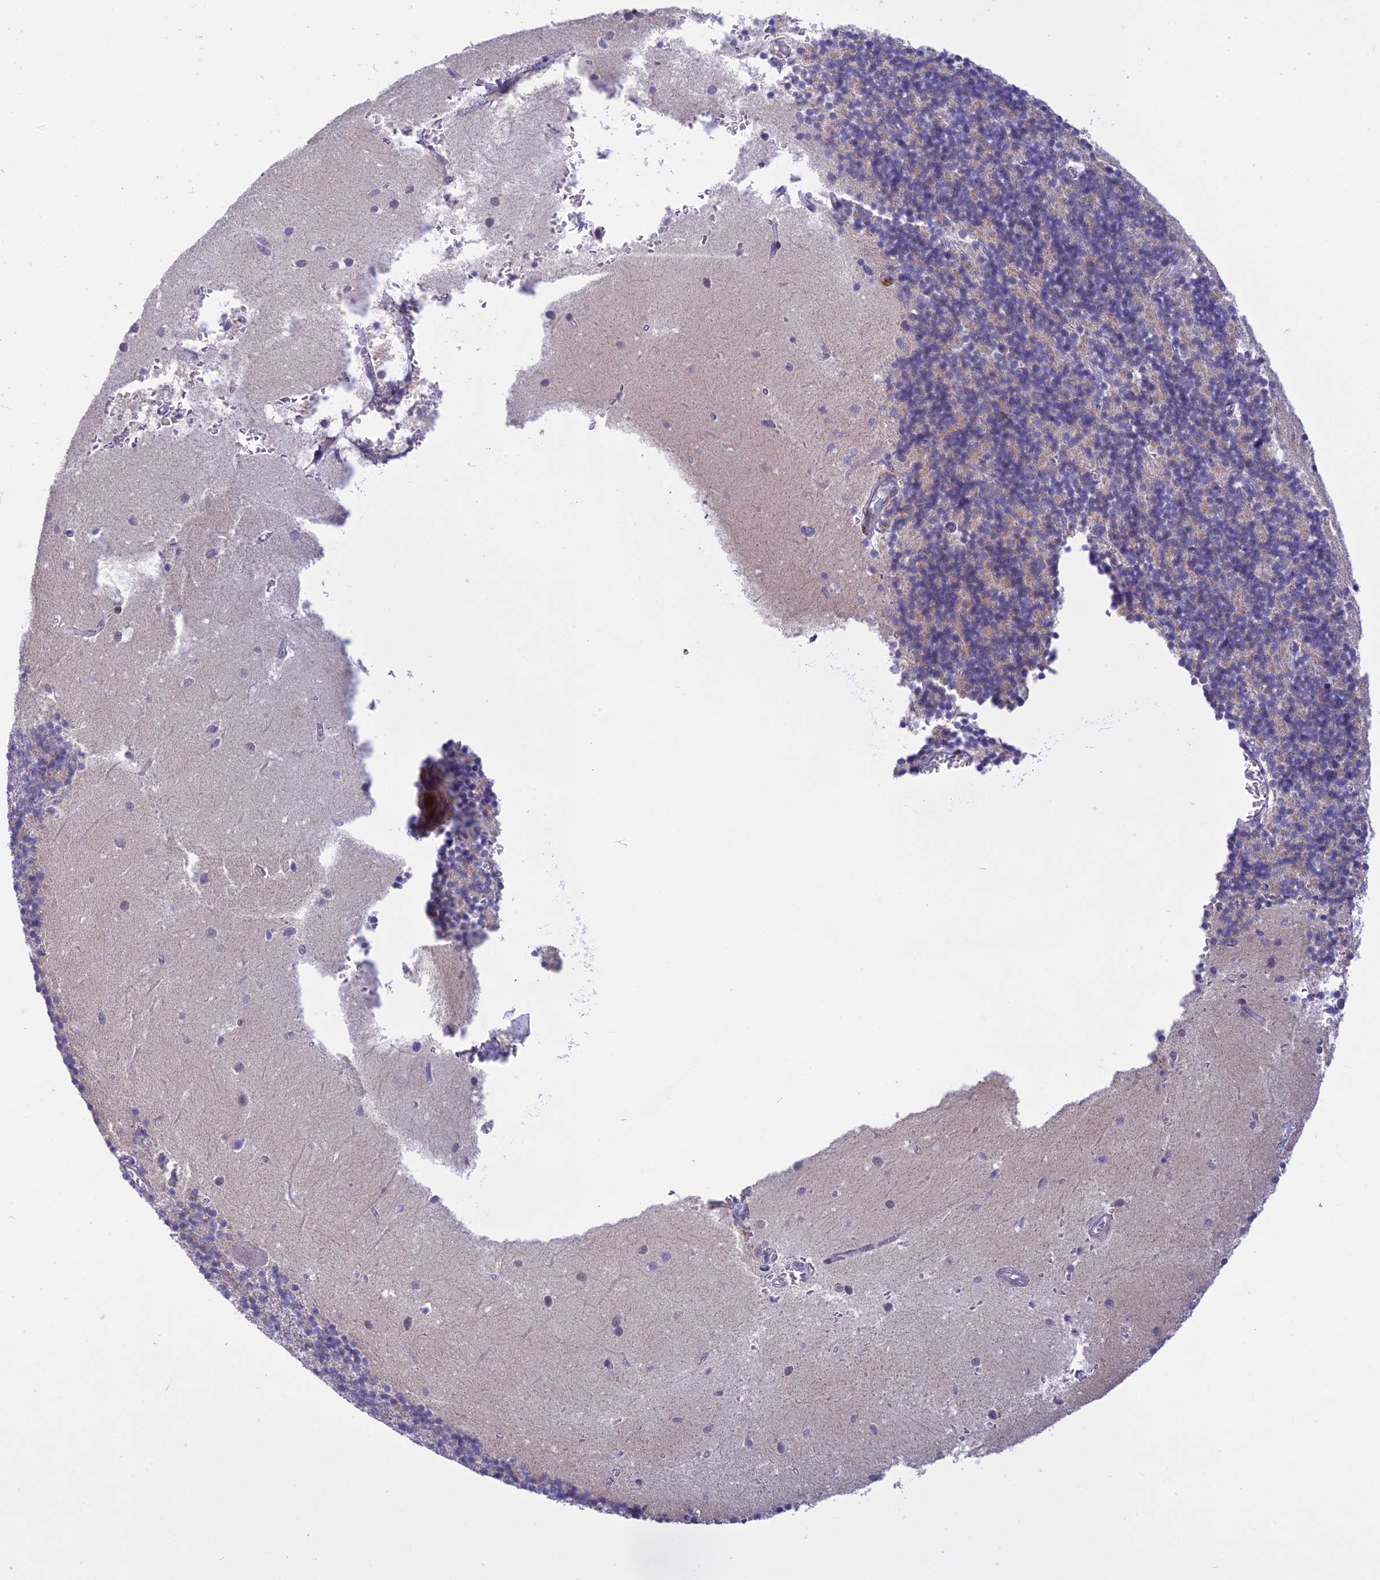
{"staining": {"intensity": "weak", "quantity": "<25%", "location": "cytoplasmic/membranous"}, "tissue": "cerebellum", "cell_type": "Cells in granular layer", "image_type": "normal", "snomed": [{"axis": "morphology", "description": "Normal tissue, NOS"}, {"axis": "topography", "description": "Cerebellum"}], "caption": "Immunohistochemical staining of normal human cerebellum reveals no significant positivity in cells in granular layer. The staining is performed using DAB brown chromogen with nuclei counter-stained in using hematoxylin.", "gene": "CORO2A", "patient": {"sex": "male", "age": 54}}